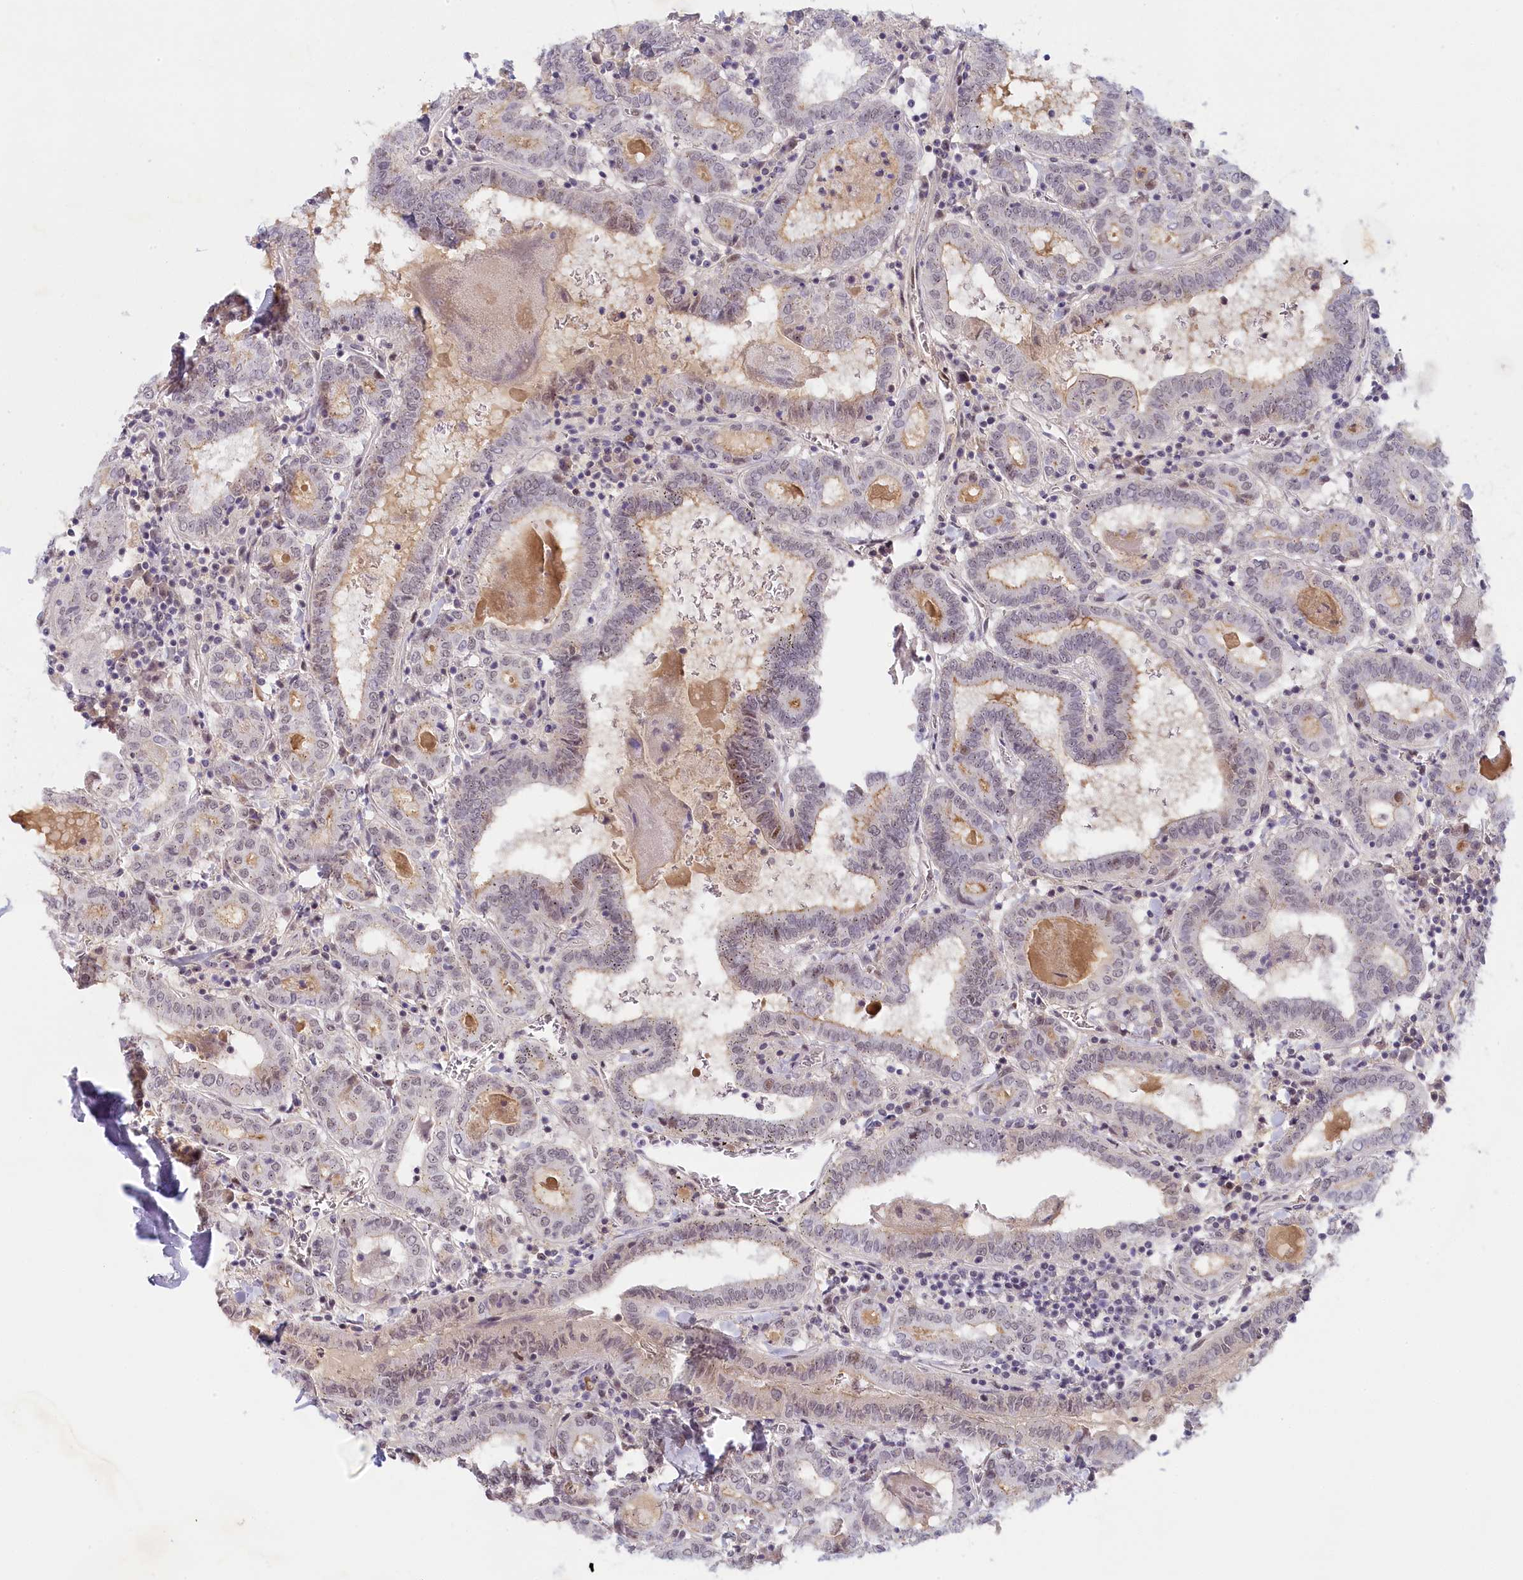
{"staining": {"intensity": "moderate", "quantity": "<25%", "location": "cytoplasmic/membranous"}, "tissue": "thyroid cancer", "cell_type": "Tumor cells", "image_type": "cancer", "snomed": [{"axis": "morphology", "description": "Papillary adenocarcinoma, NOS"}, {"axis": "topography", "description": "Thyroid gland"}], "caption": "Protein analysis of papillary adenocarcinoma (thyroid) tissue shows moderate cytoplasmic/membranous positivity in about <25% of tumor cells.", "gene": "SEC31B", "patient": {"sex": "female", "age": 72}}